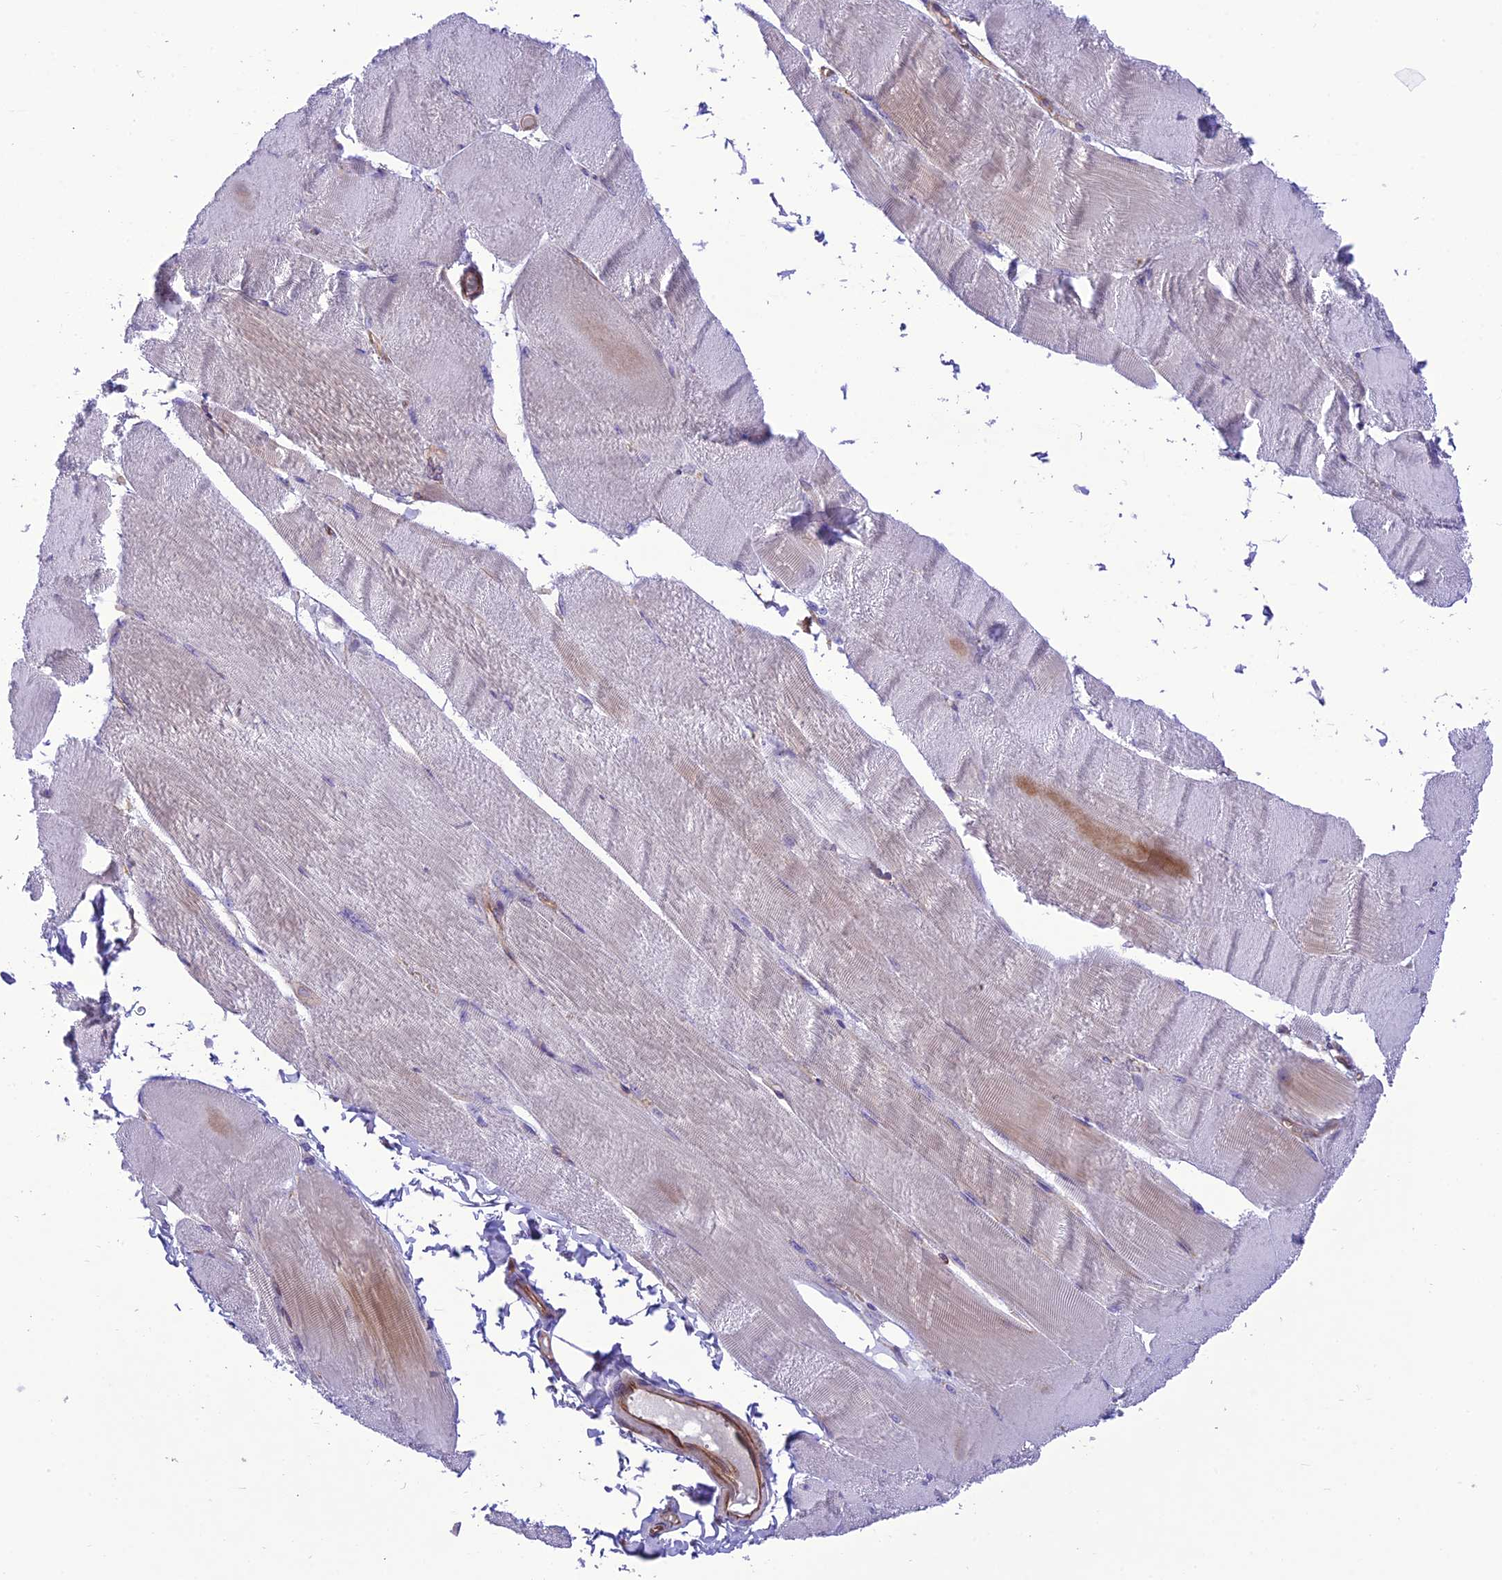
{"staining": {"intensity": "weak", "quantity": "25%-75%", "location": "cytoplasmic/membranous"}, "tissue": "skeletal muscle", "cell_type": "Myocytes", "image_type": "normal", "snomed": [{"axis": "morphology", "description": "Normal tissue, NOS"}, {"axis": "morphology", "description": "Basal cell carcinoma"}, {"axis": "topography", "description": "Skeletal muscle"}], "caption": "Immunohistochemistry (IHC) (DAB) staining of benign skeletal muscle displays weak cytoplasmic/membranous protein staining in about 25%-75% of myocytes.", "gene": "PPFIA3", "patient": {"sex": "female", "age": 64}}